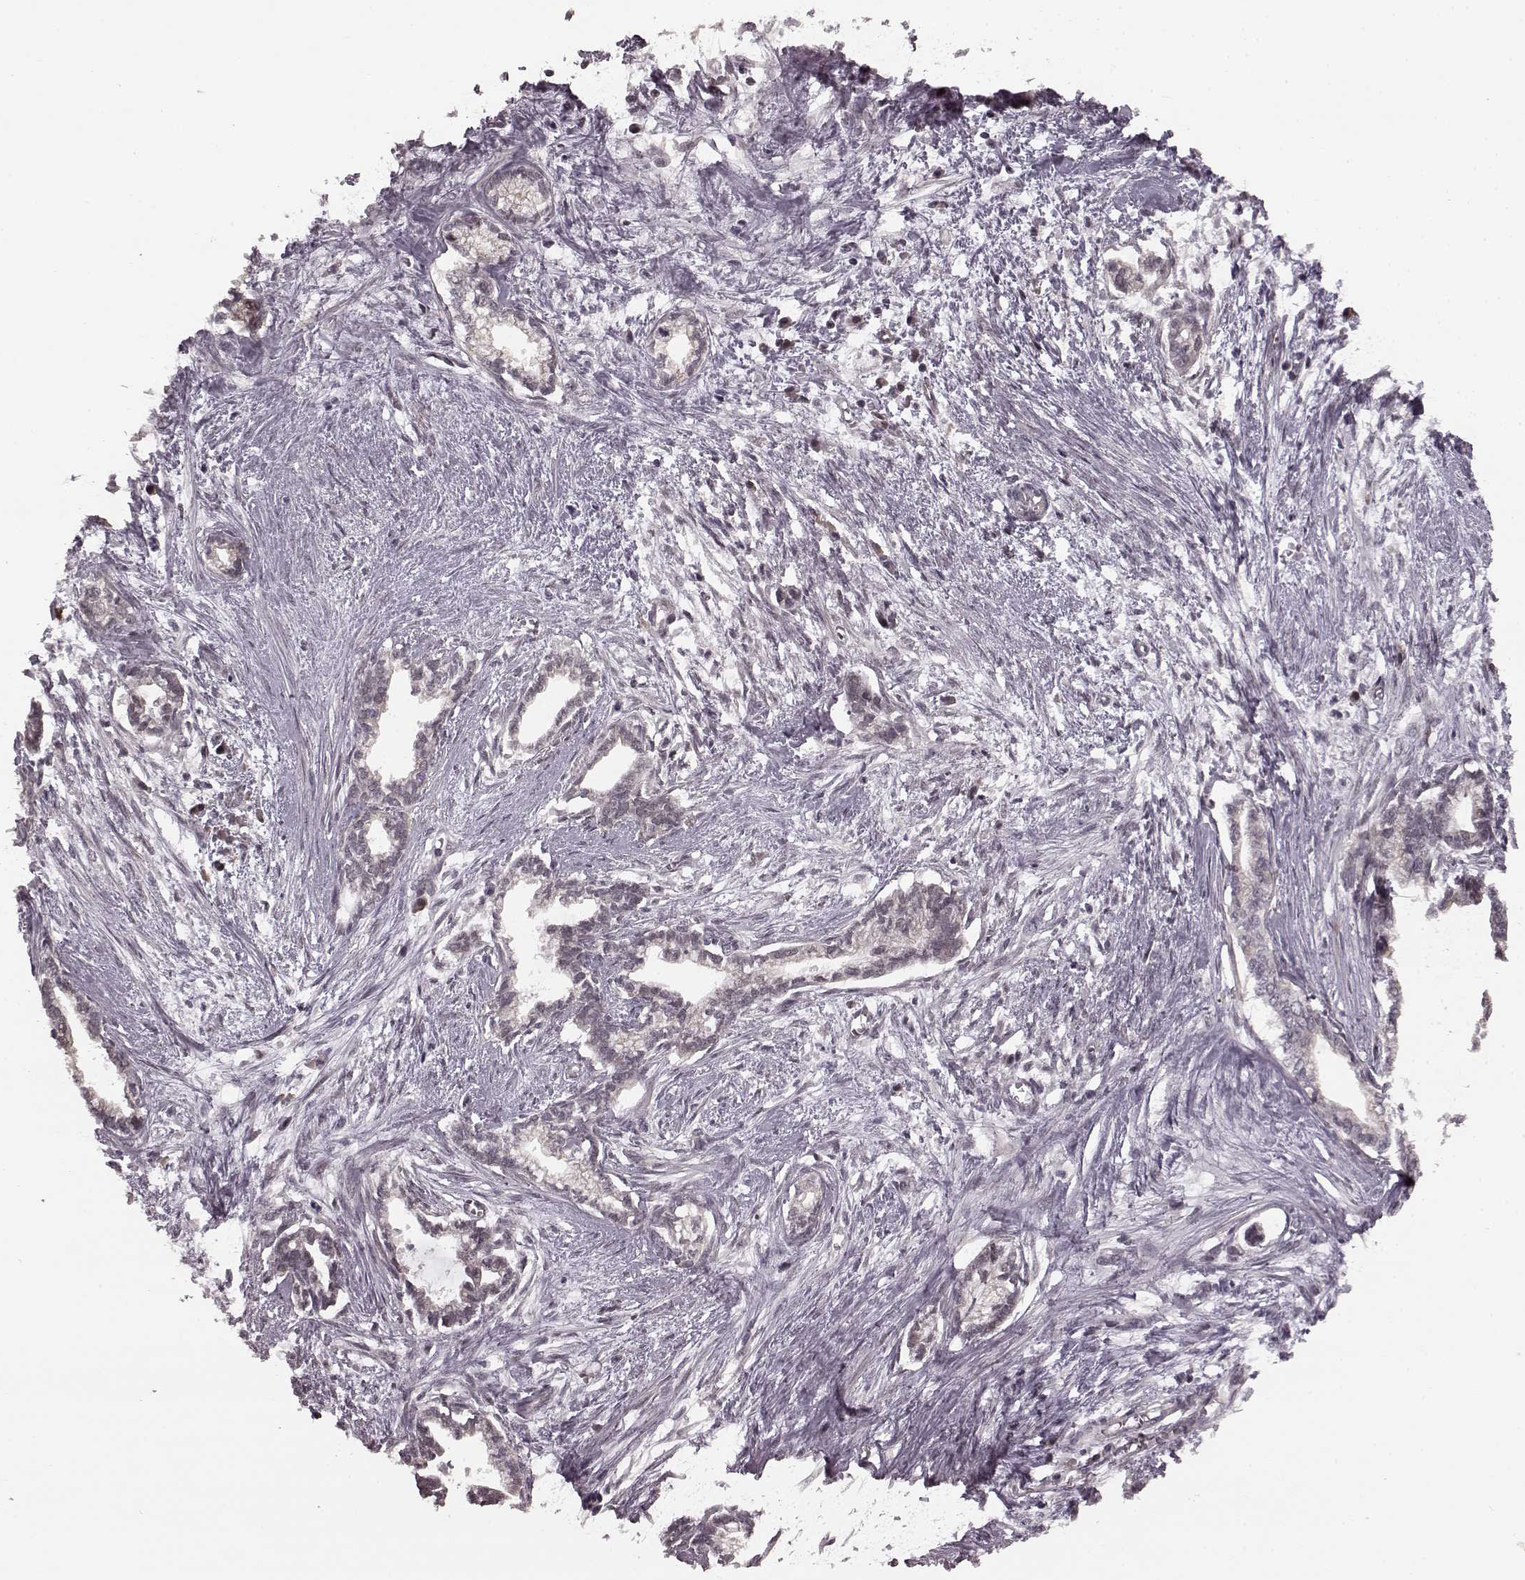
{"staining": {"intensity": "negative", "quantity": "none", "location": "none"}, "tissue": "cervical cancer", "cell_type": "Tumor cells", "image_type": "cancer", "snomed": [{"axis": "morphology", "description": "Adenocarcinoma, NOS"}, {"axis": "topography", "description": "Cervix"}], "caption": "A micrograph of cervical cancer (adenocarcinoma) stained for a protein displays no brown staining in tumor cells.", "gene": "PLCB4", "patient": {"sex": "female", "age": 62}}